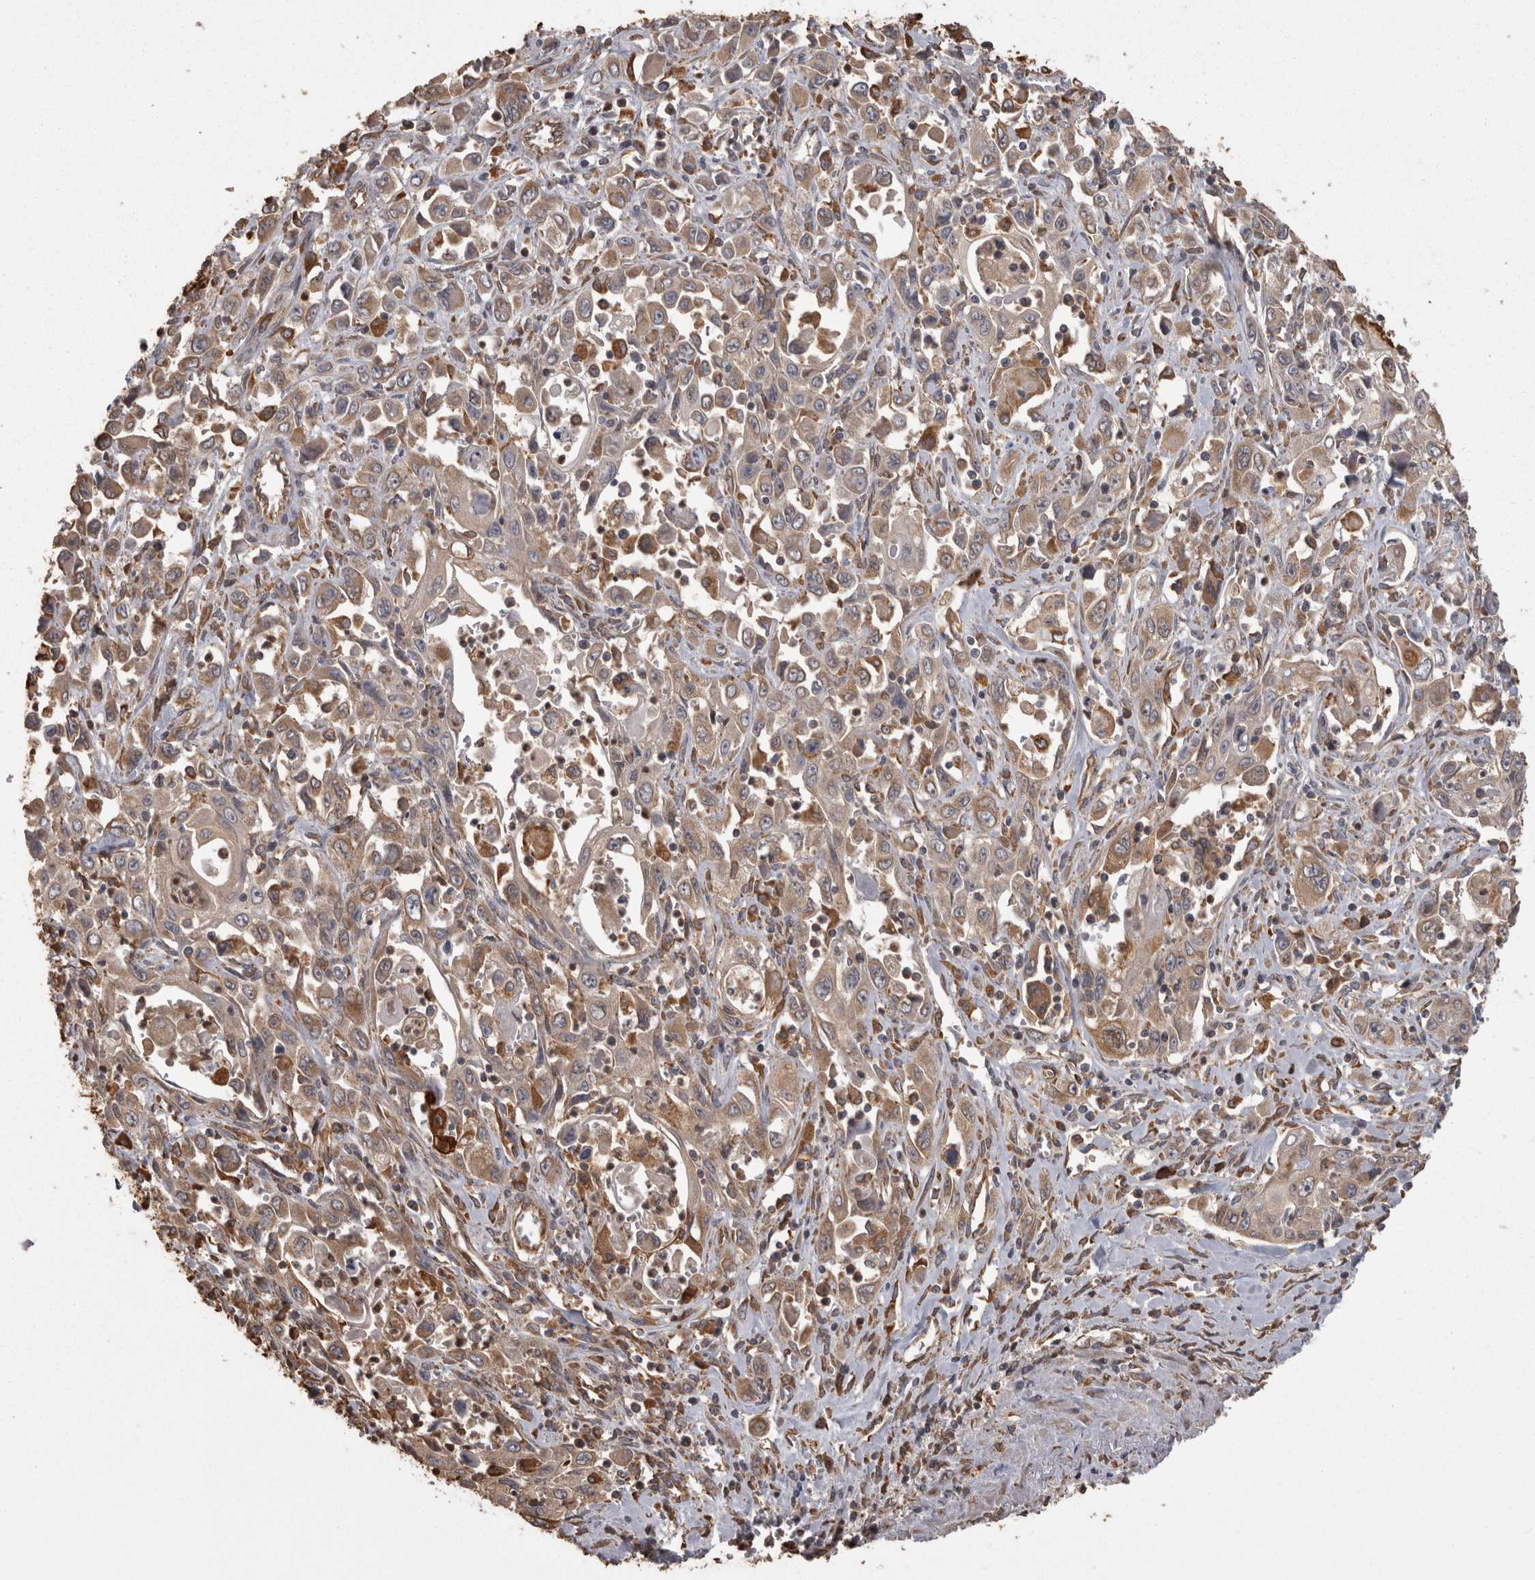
{"staining": {"intensity": "moderate", "quantity": ">75%", "location": "cytoplasmic/membranous"}, "tissue": "pancreatic cancer", "cell_type": "Tumor cells", "image_type": "cancer", "snomed": [{"axis": "morphology", "description": "Adenocarcinoma, NOS"}, {"axis": "topography", "description": "Pancreas"}], "caption": "Tumor cells display medium levels of moderate cytoplasmic/membranous staining in approximately >75% of cells in pancreatic cancer (adenocarcinoma).", "gene": "PON2", "patient": {"sex": "male", "age": 70}}